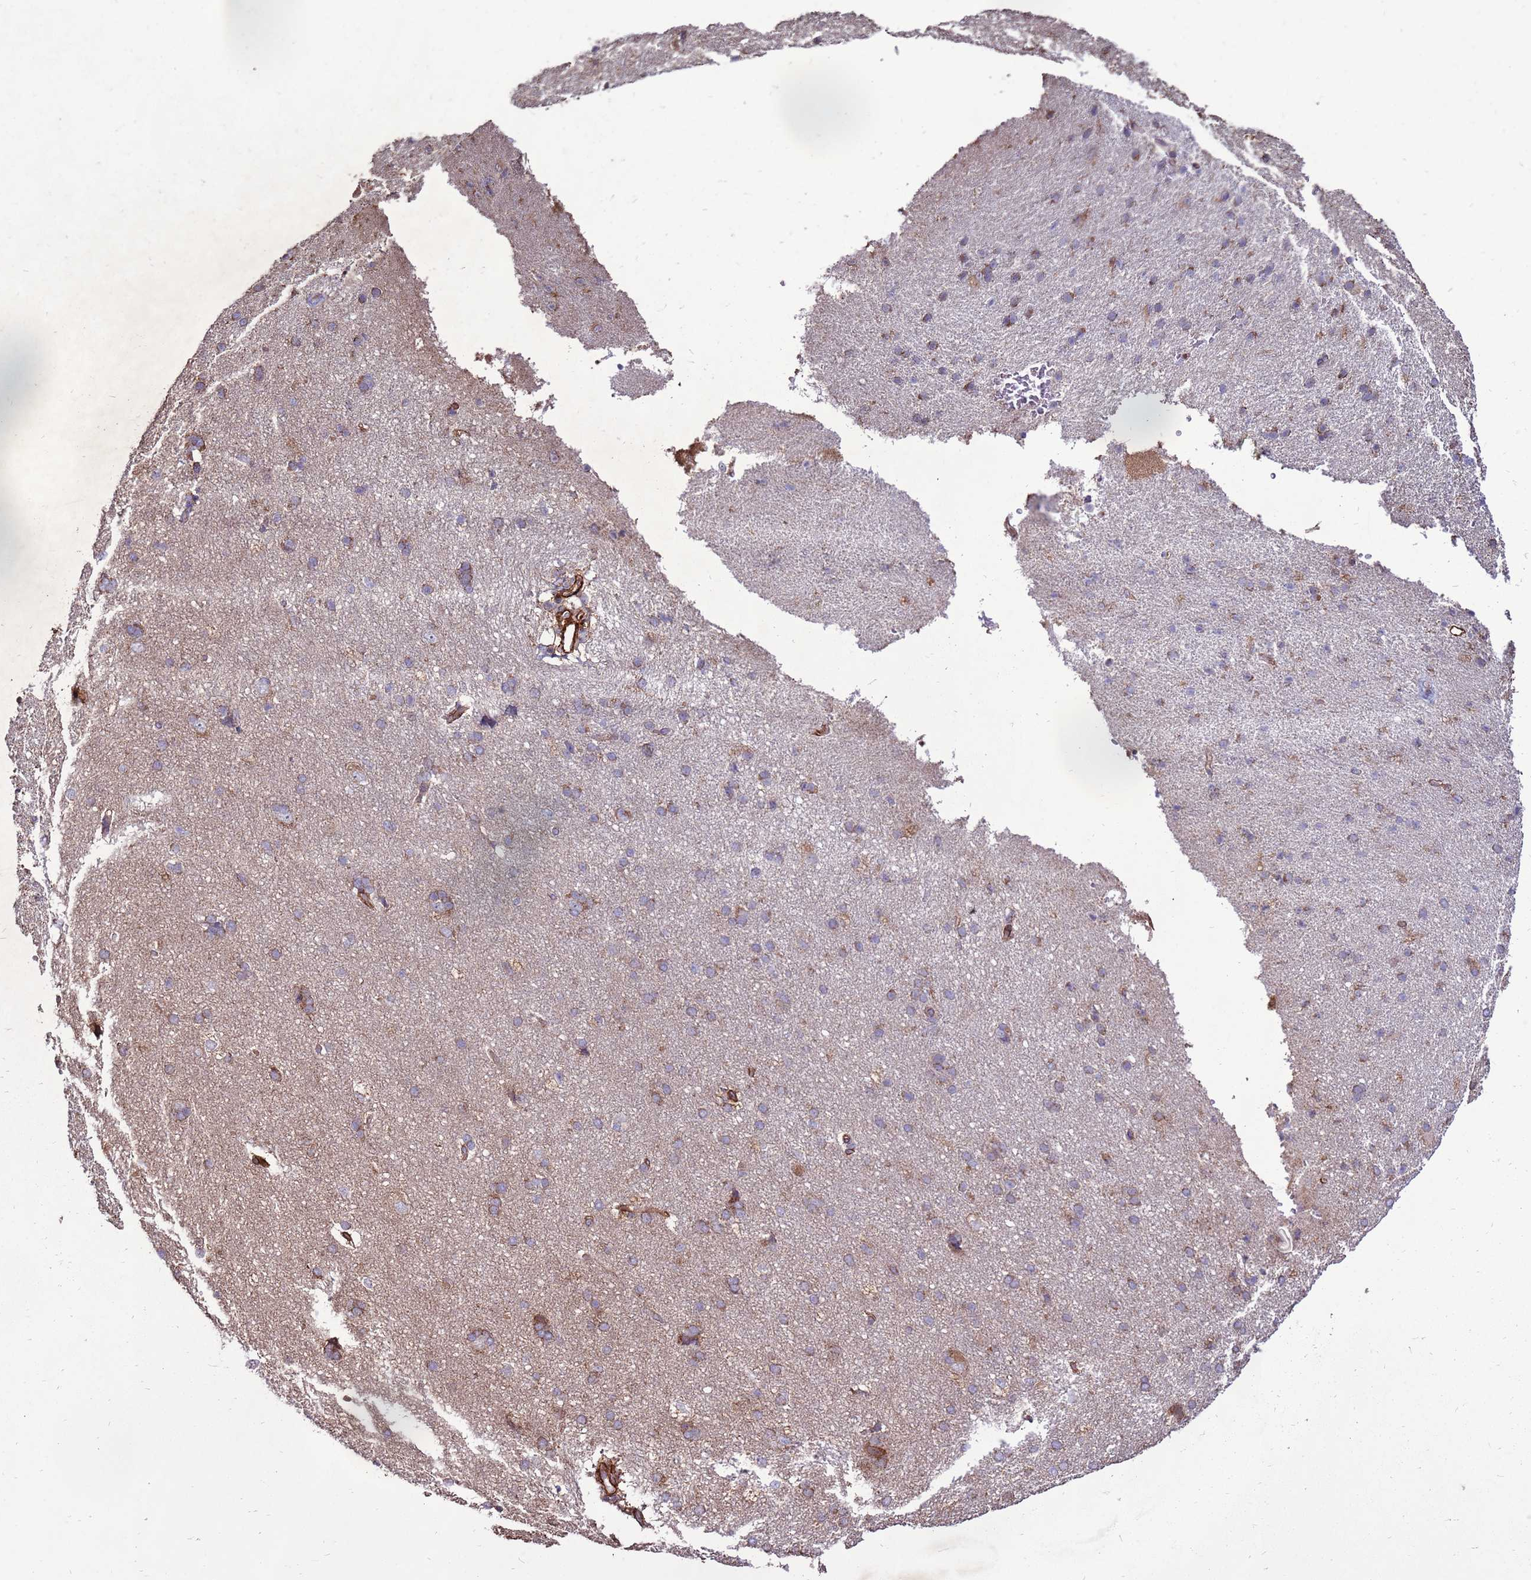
{"staining": {"intensity": "strong", "quantity": ">75%", "location": "cytoplasmic/membranous"}, "tissue": "cerebral cortex", "cell_type": "Endothelial cells", "image_type": "normal", "snomed": [{"axis": "morphology", "description": "Normal tissue, NOS"}, {"axis": "topography", "description": "Cerebral cortex"}], "caption": "A brown stain shows strong cytoplasmic/membranous expression of a protein in endothelial cells of normal human cerebral cortex.", "gene": "DDX59", "patient": {"sex": "male", "age": 62}}